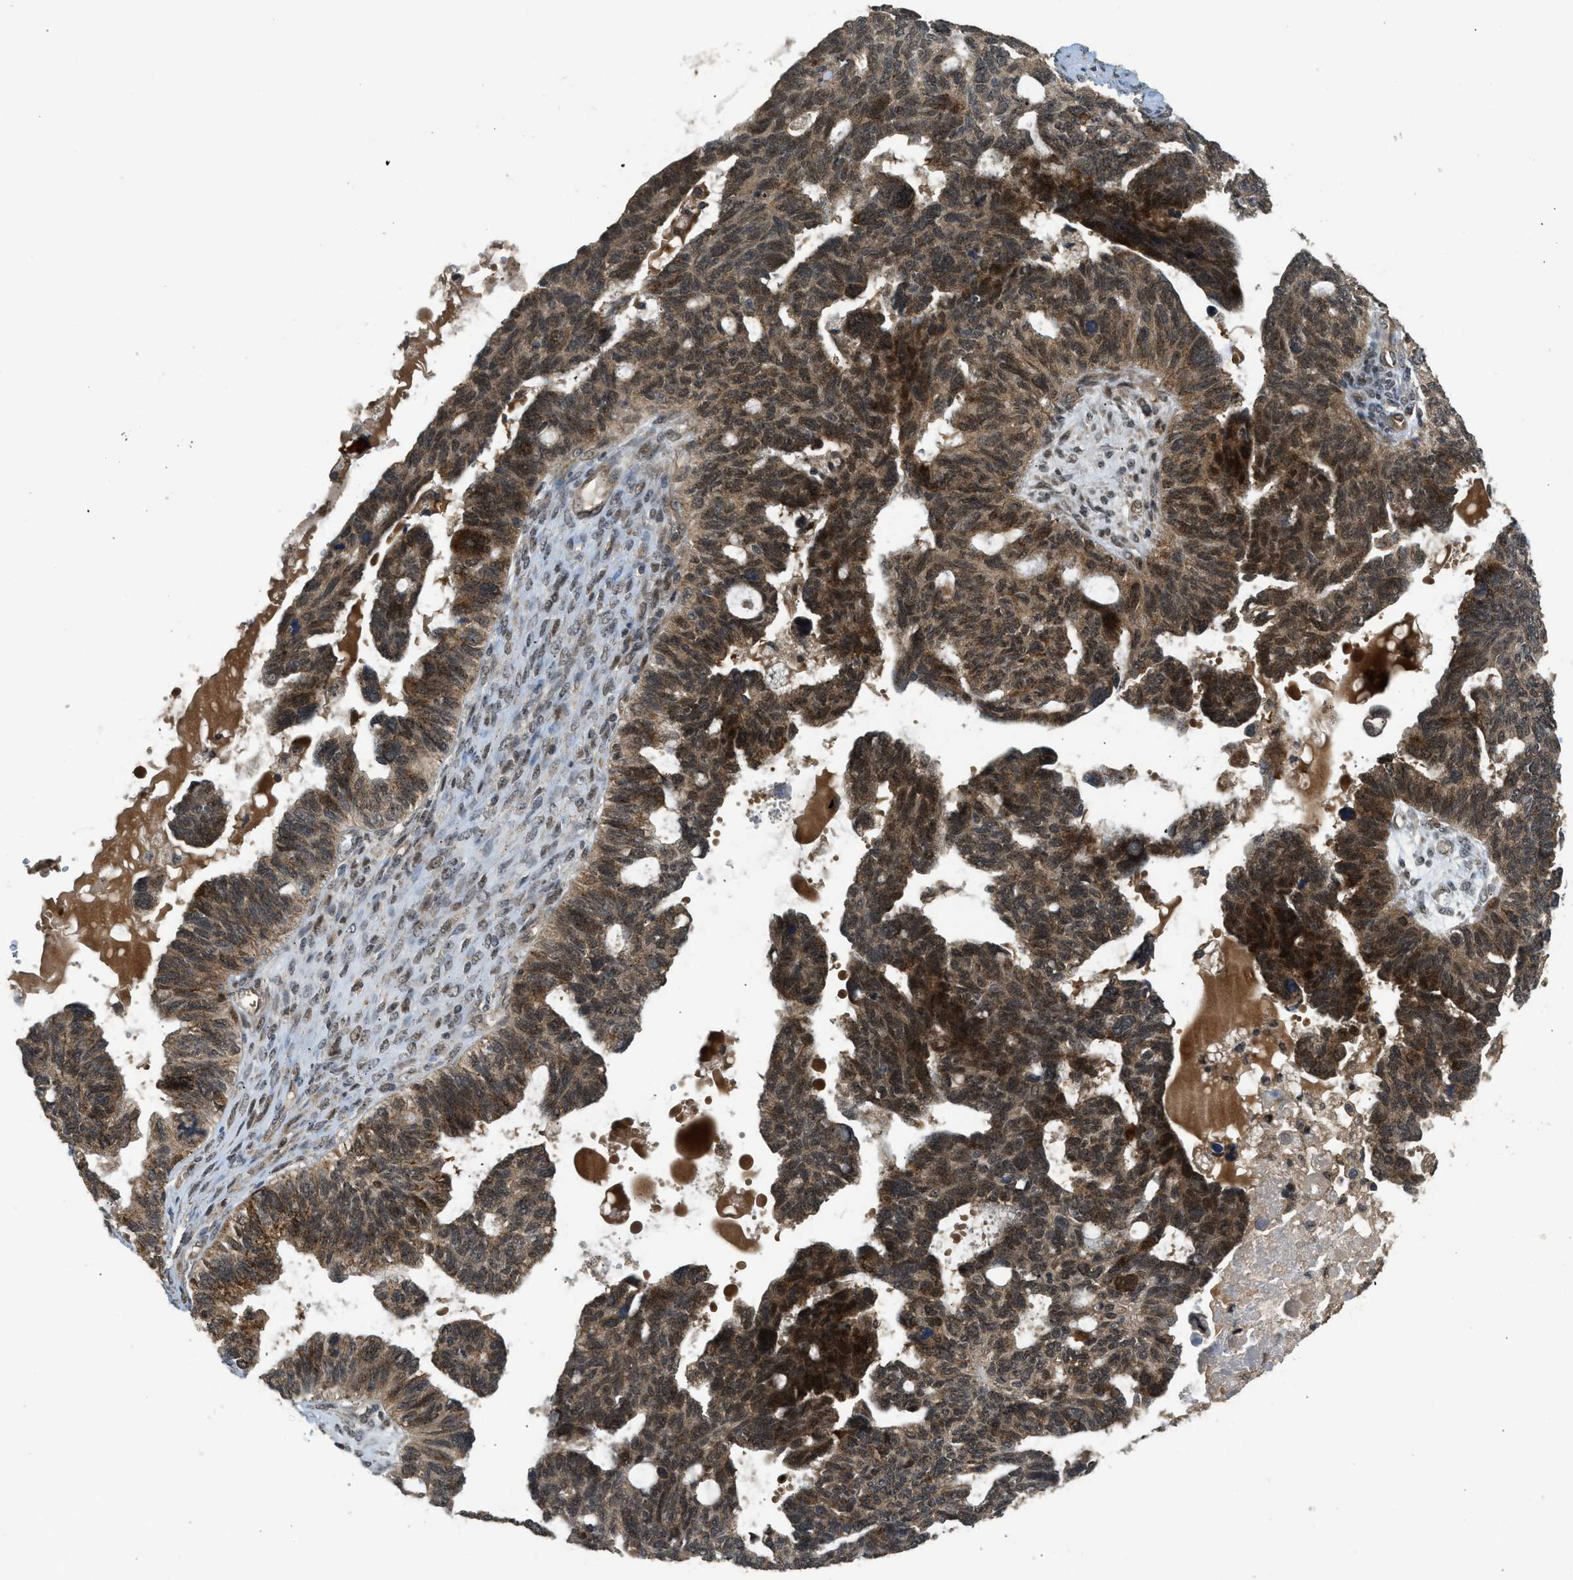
{"staining": {"intensity": "moderate", "quantity": ">75%", "location": "cytoplasmic/membranous,nuclear"}, "tissue": "ovarian cancer", "cell_type": "Tumor cells", "image_type": "cancer", "snomed": [{"axis": "morphology", "description": "Cystadenocarcinoma, serous, NOS"}, {"axis": "topography", "description": "Ovary"}], "caption": "Immunohistochemistry histopathology image of neoplastic tissue: ovarian serous cystadenocarcinoma stained using IHC exhibits medium levels of moderate protein expression localized specifically in the cytoplasmic/membranous and nuclear of tumor cells, appearing as a cytoplasmic/membranous and nuclear brown color.", "gene": "GET1", "patient": {"sex": "female", "age": 79}}